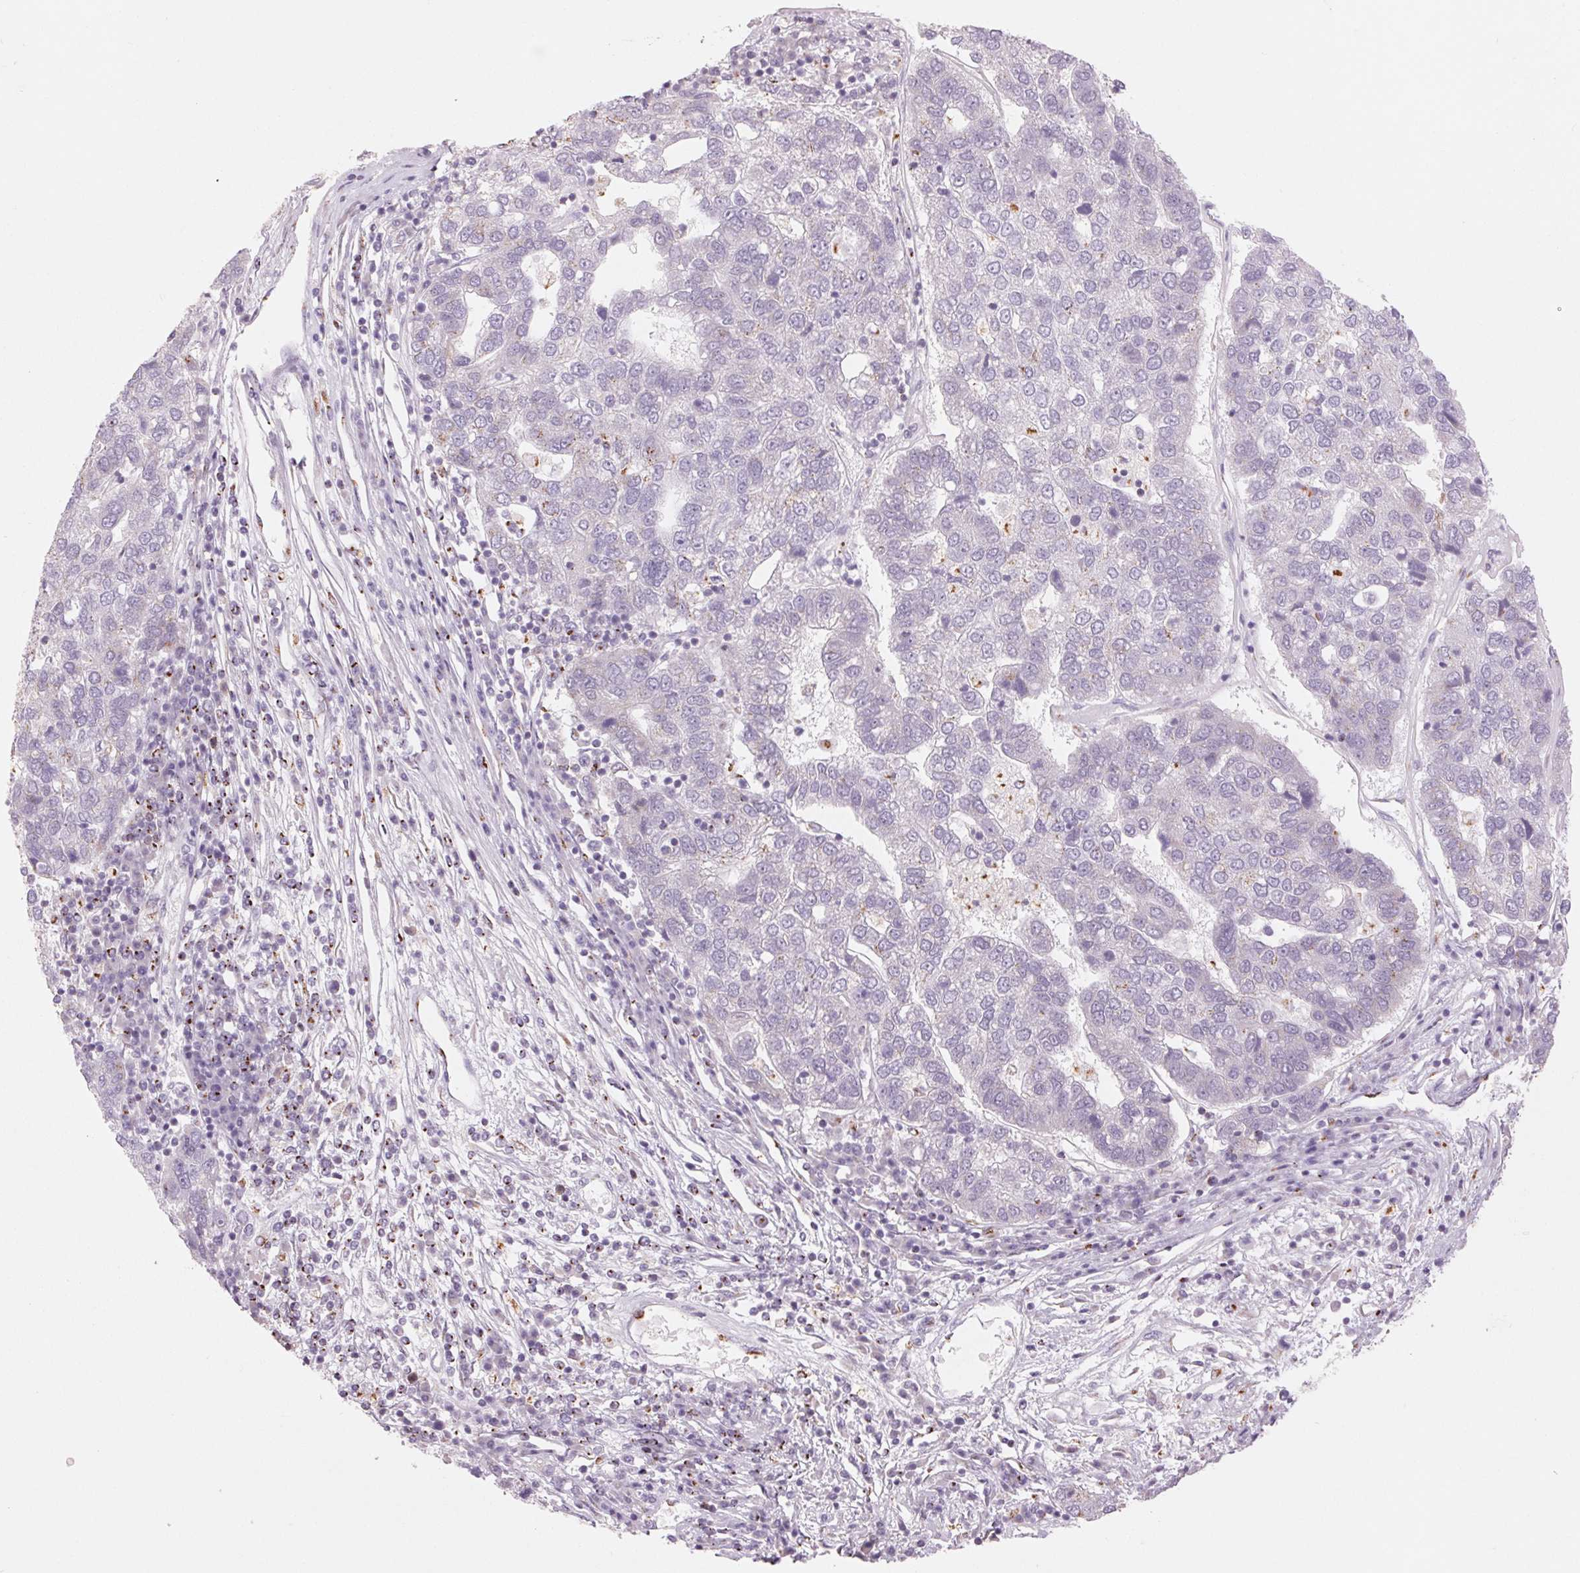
{"staining": {"intensity": "negative", "quantity": "none", "location": "none"}, "tissue": "pancreatic cancer", "cell_type": "Tumor cells", "image_type": "cancer", "snomed": [{"axis": "morphology", "description": "Adenocarcinoma, NOS"}, {"axis": "topography", "description": "Pancreas"}], "caption": "Pancreatic cancer was stained to show a protein in brown. There is no significant expression in tumor cells.", "gene": "GALNT7", "patient": {"sex": "female", "age": 61}}